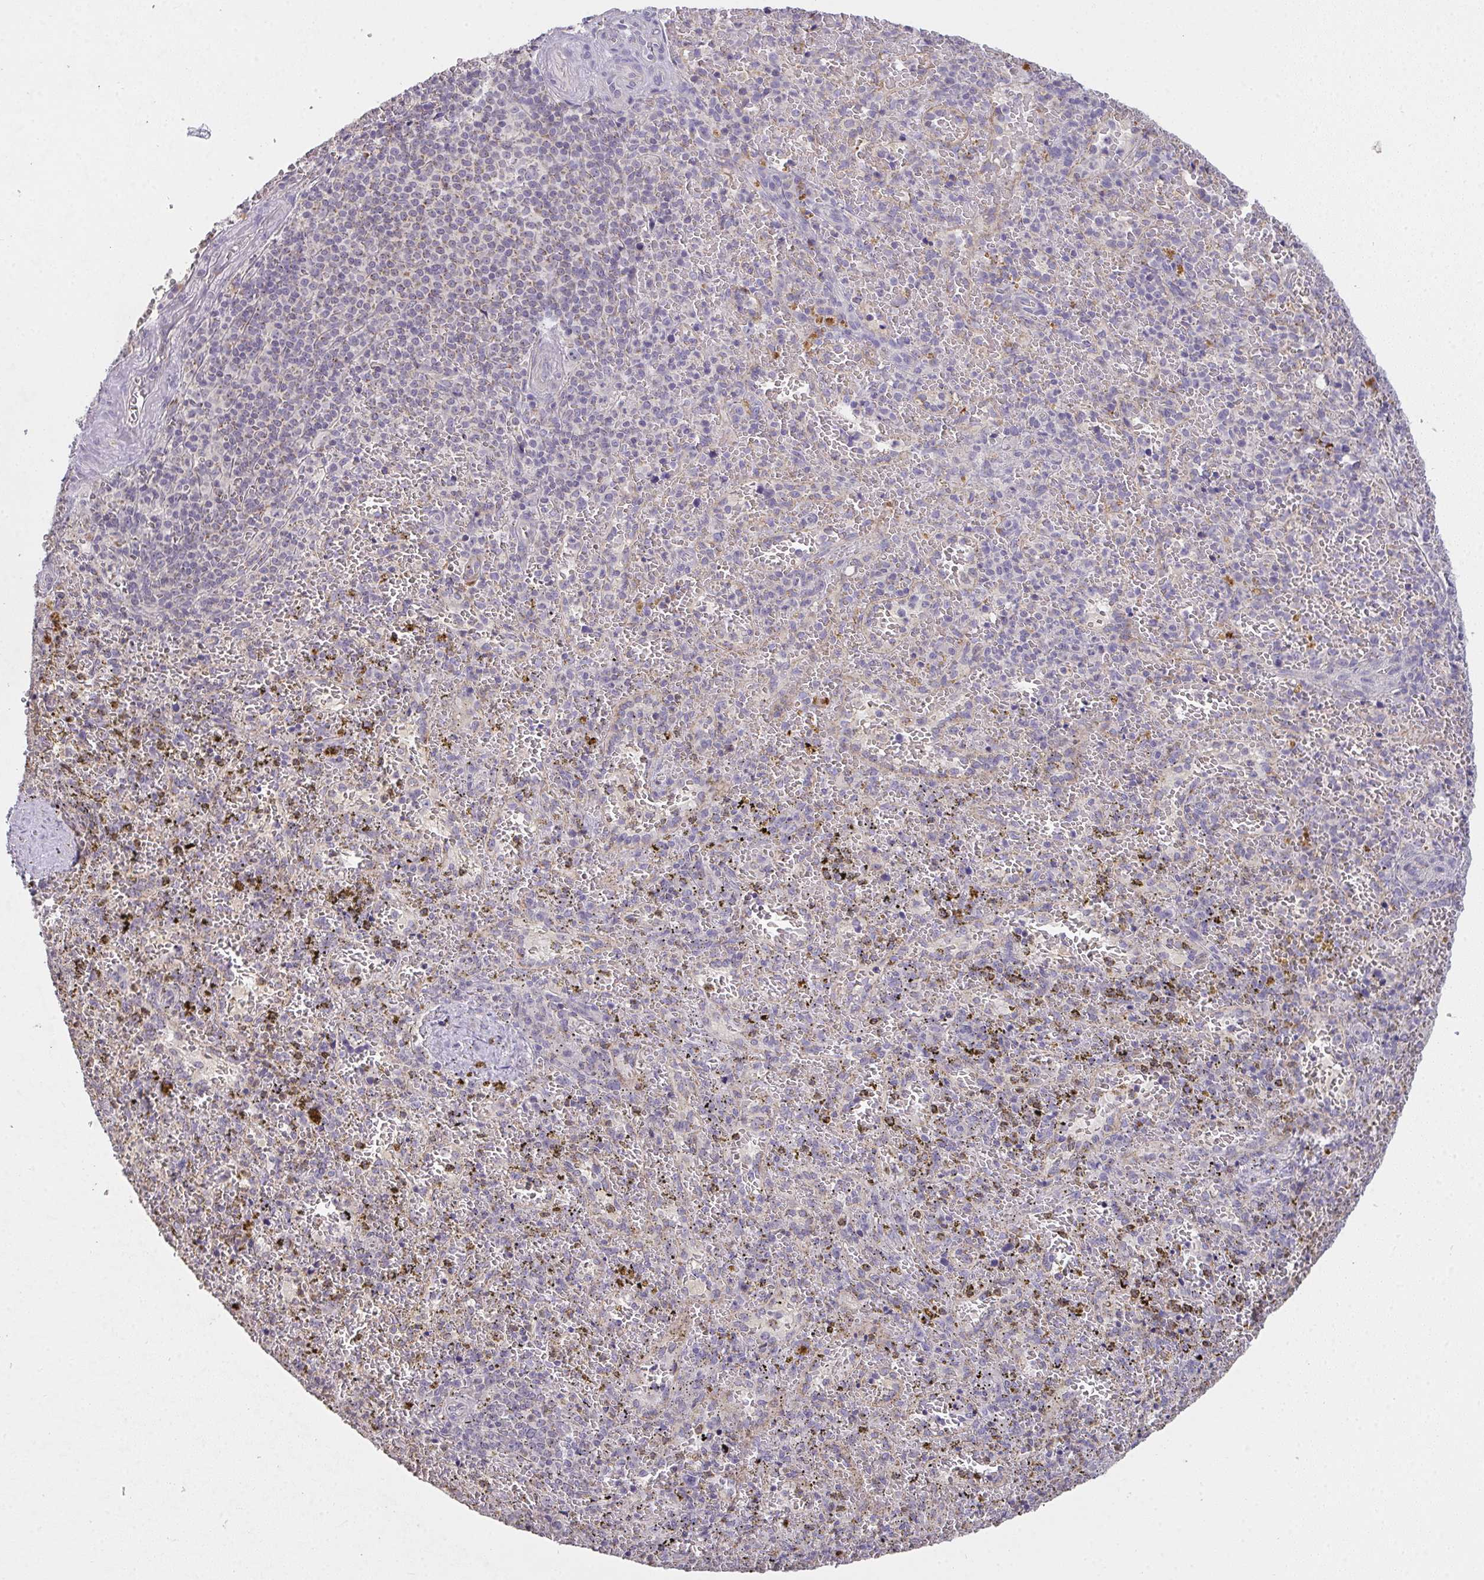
{"staining": {"intensity": "negative", "quantity": "none", "location": "none"}, "tissue": "spleen", "cell_type": "Cells in red pulp", "image_type": "normal", "snomed": [{"axis": "morphology", "description": "Normal tissue, NOS"}, {"axis": "topography", "description": "Spleen"}], "caption": "Protein analysis of benign spleen demonstrates no significant positivity in cells in red pulp.", "gene": "TMEM219", "patient": {"sex": "female", "age": 50}}